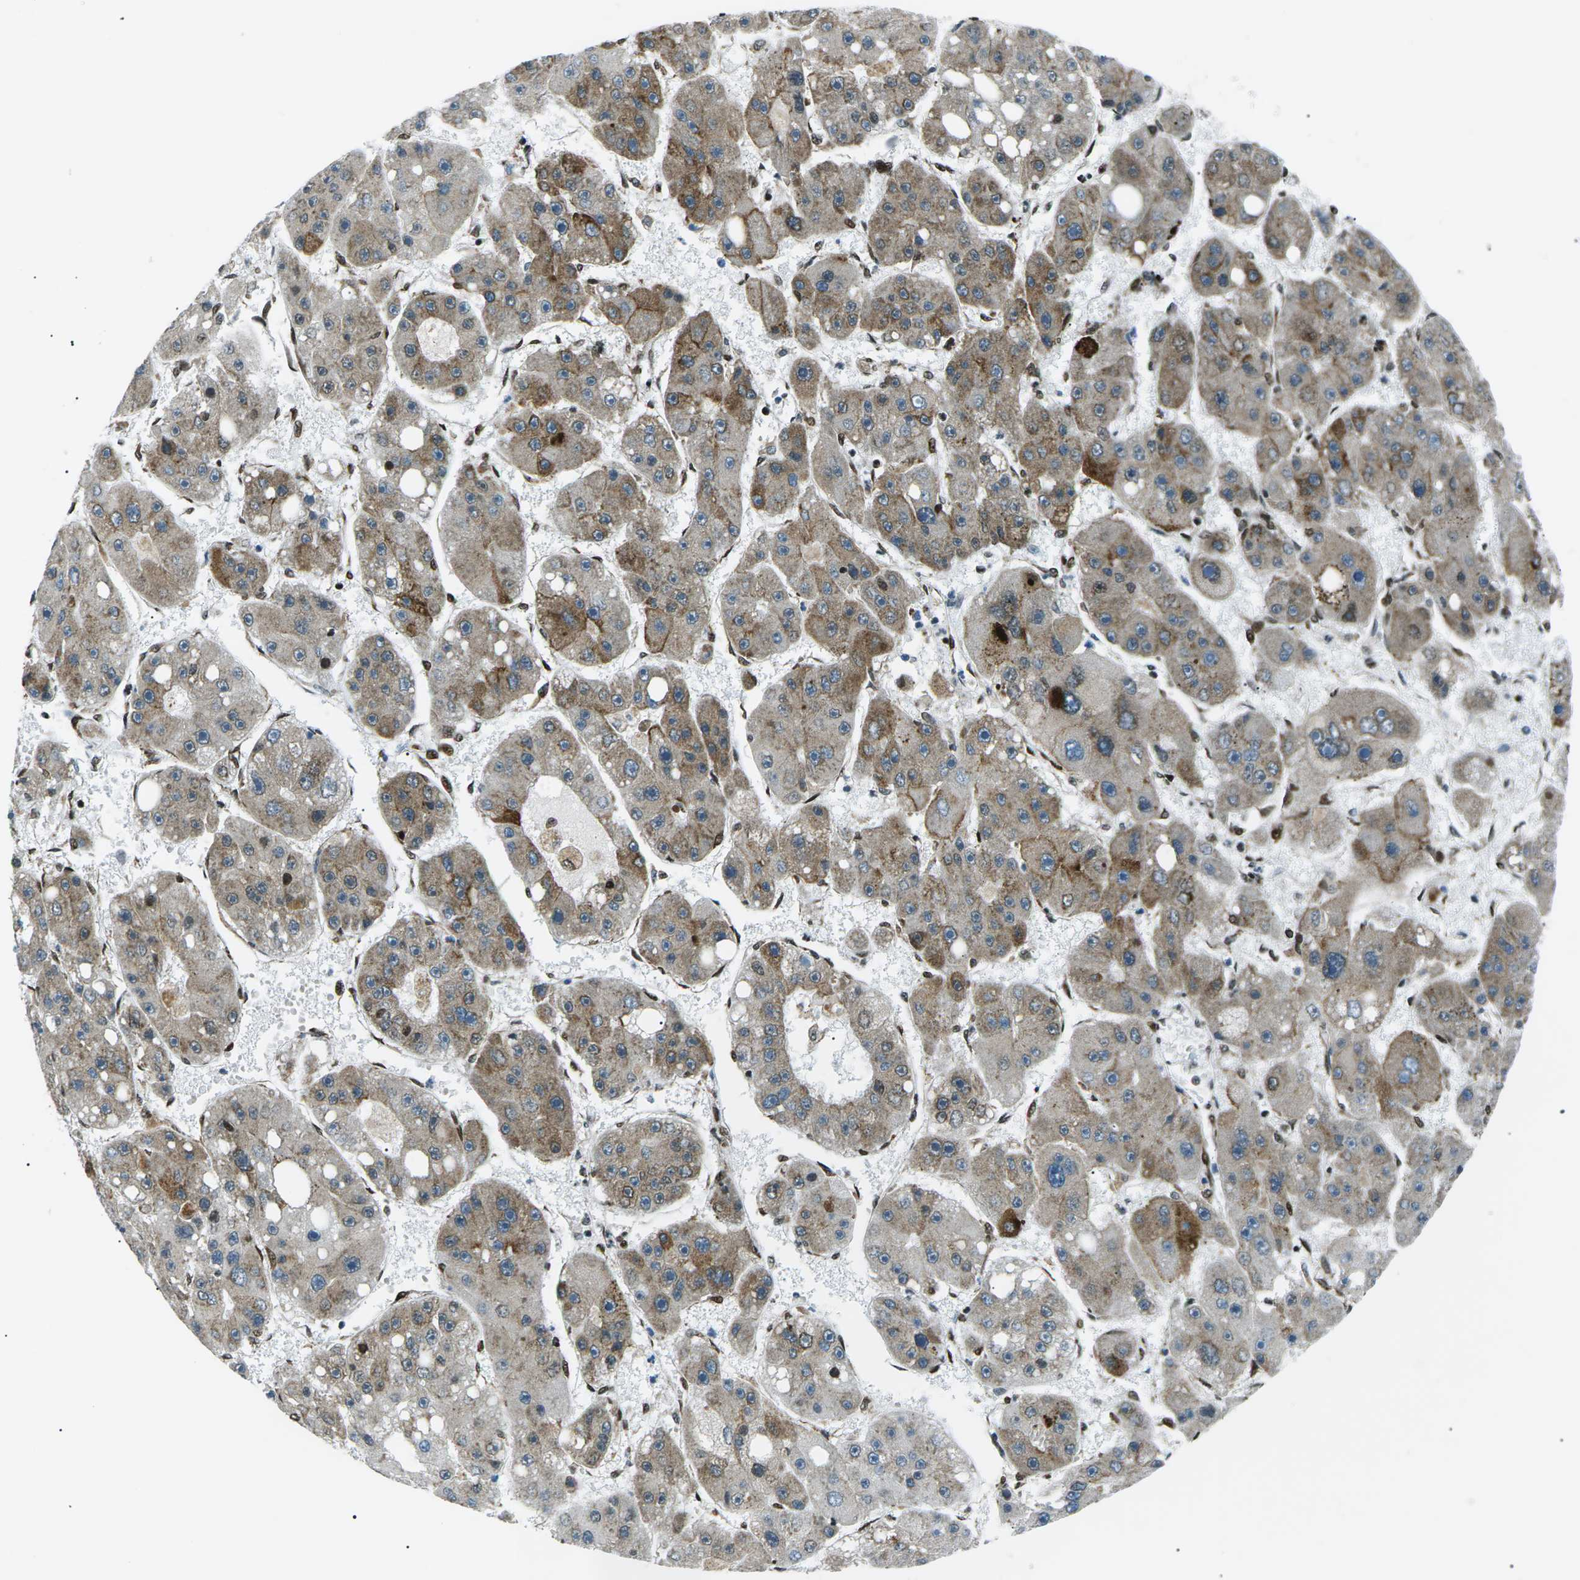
{"staining": {"intensity": "moderate", "quantity": "25%-75%", "location": "cytoplasmic/membranous"}, "tissue": "liver cancer", "cell_type": "Tumor cells", "image_type": "cancer", "snomed": [{"axis": "morphology", "description": "Carcinoma, Hepatocellular, NOS"}, {"axis": "topography", "description": "Liver"}], "caption": "Protein staining displays moderate cytoplasmic/membranous positivity in approximately 25%-75% of tumor cells in liver hepatocellular carcinoma.", "gene": "HNRNPK", "patient": {"sex": "female", "age": 61}}